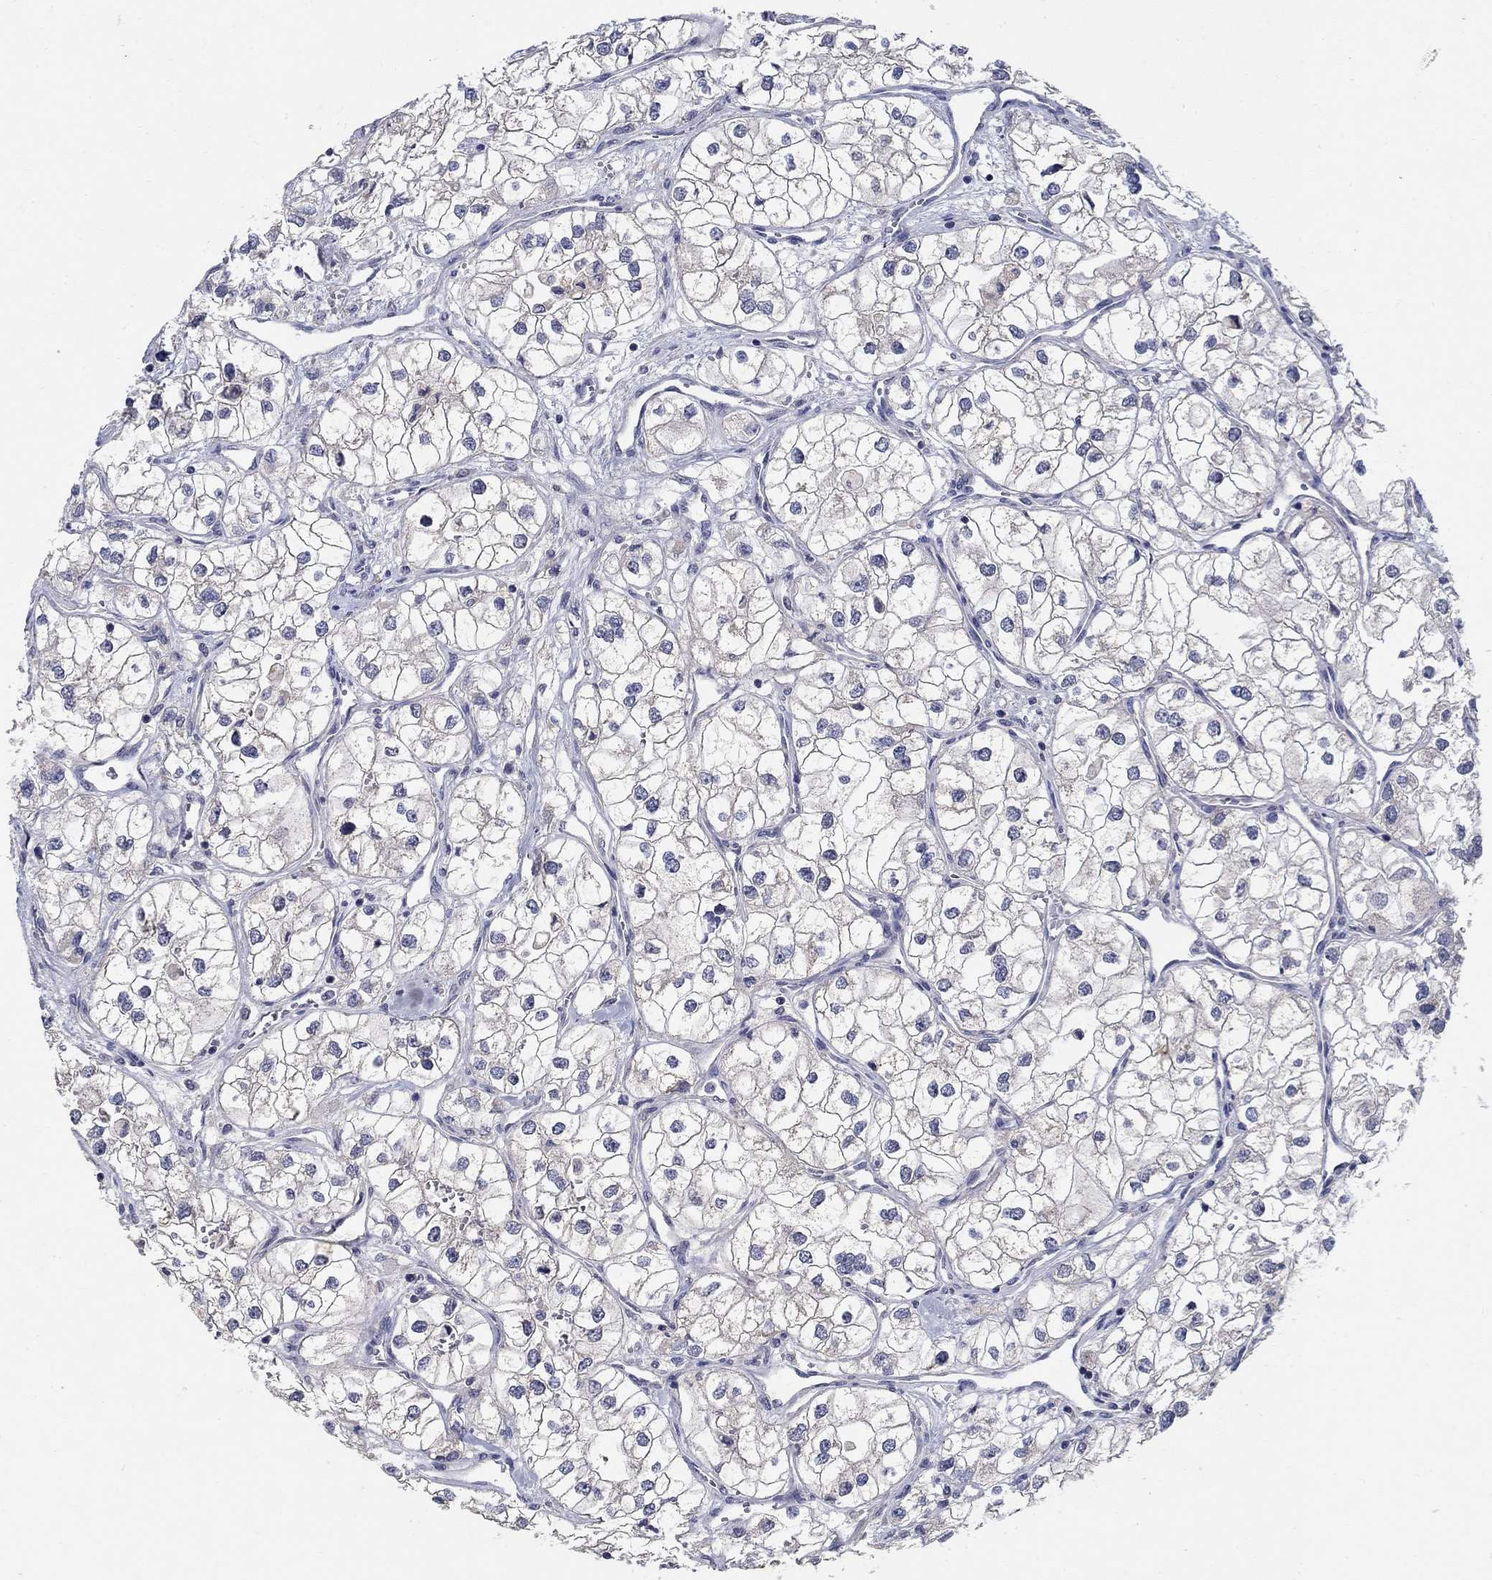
{"staining": {"intensity": "negative", "quantity": "none", "location": "none"}, "tissue": "renal cancer", "cell_type": "Tumor cells", "image_type": "cancer", "snomed": [{"axis": "morphology", "description": "Adenocarcinoma, NOS"}, {"axis": "topography", "description": "Kidney"}], "caption": "The histopathology image reveals no significant expression in tumor cells of renal cancer (adenocarcinoma).", "gene": "PROZ", "patient": {"sex": "male", "age": 59}}